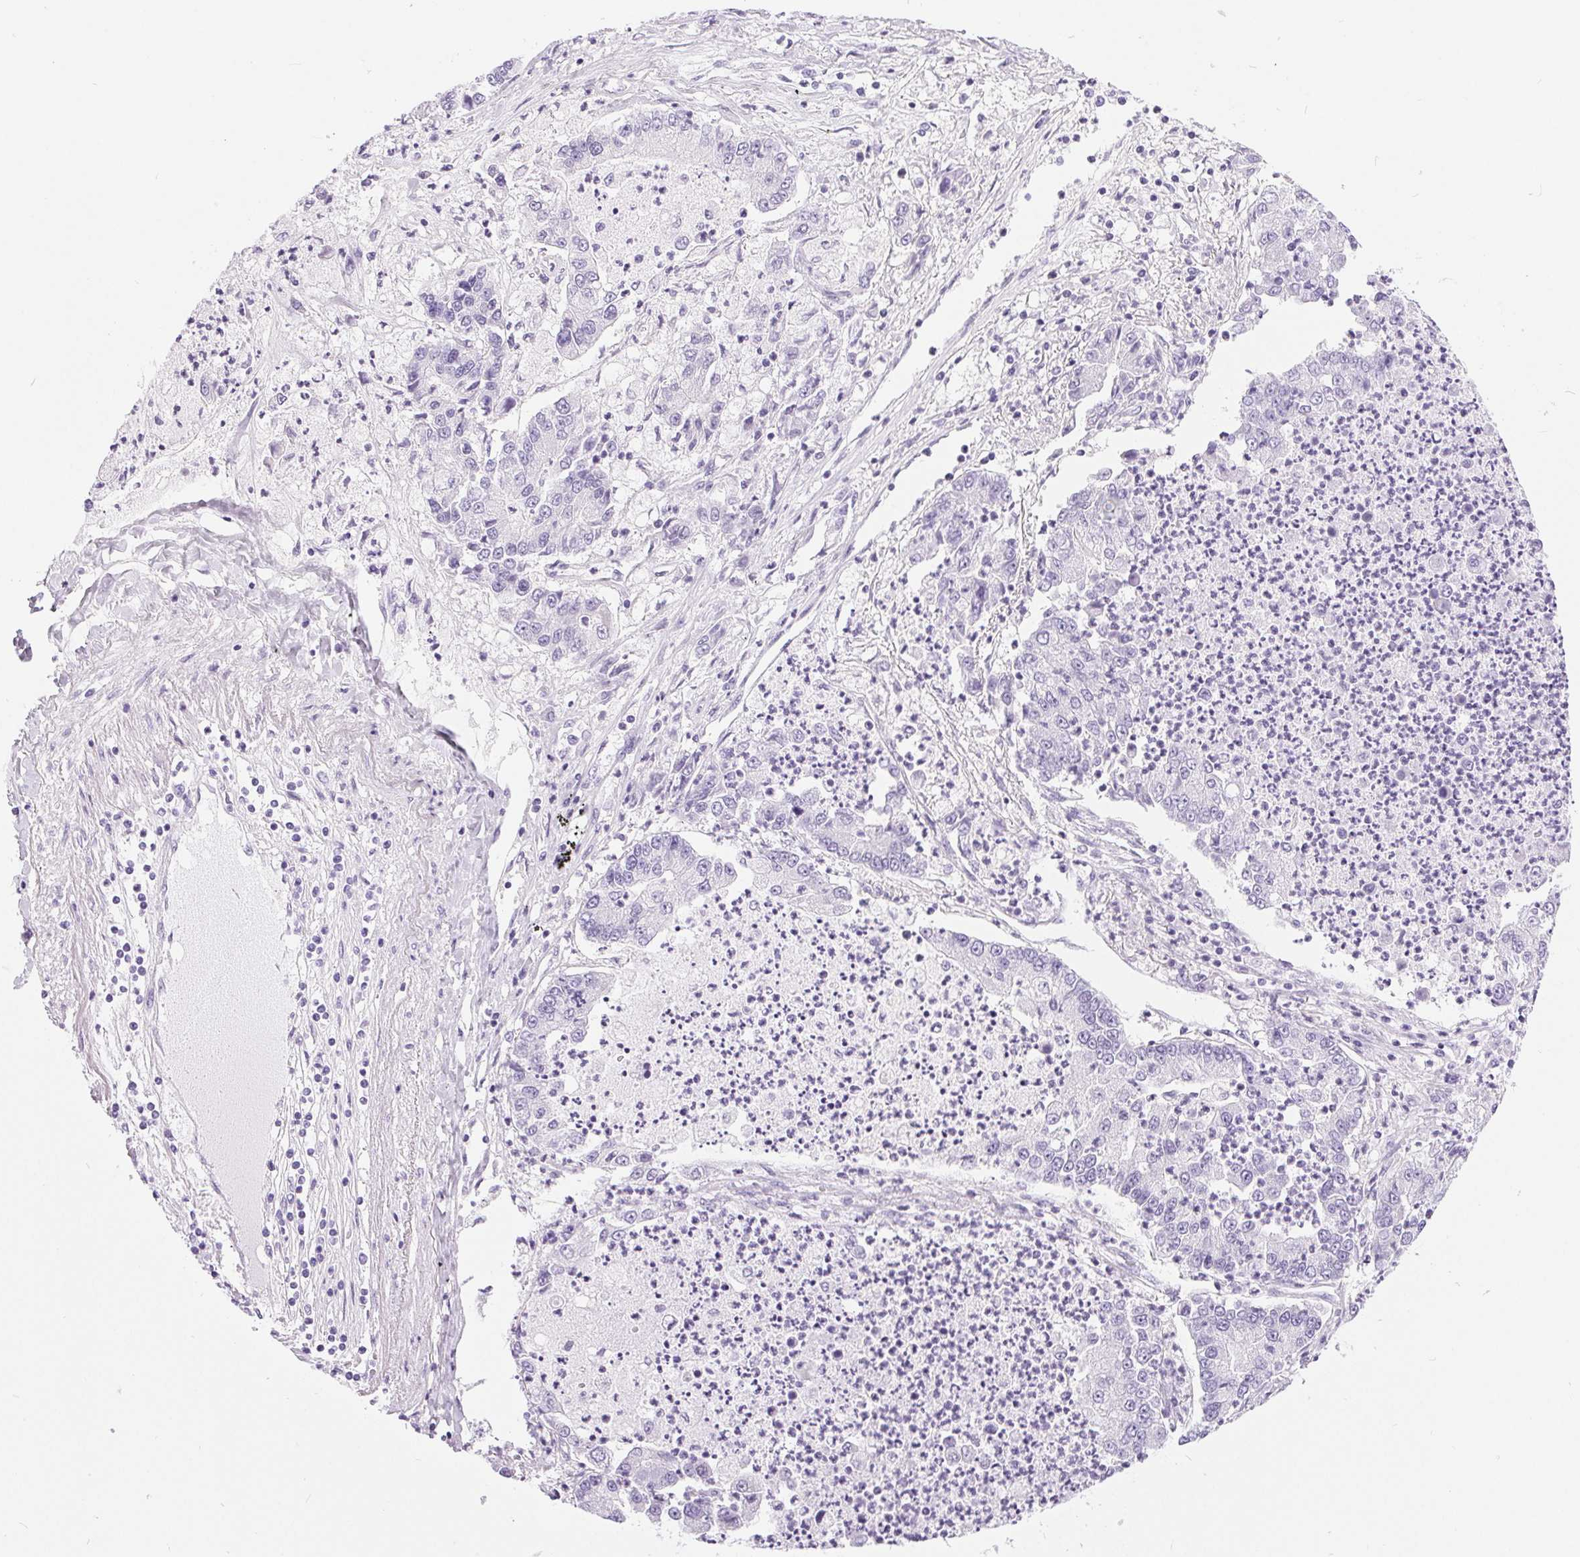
{"staining": {"intensity": "negative", "quantity": "none", "location": "none"}, "tissue": "lung cancer", "cell_type": "Tumor cells", "image_type": "cancer", "snomed": [{"axis": "morphology", "description": "Adenocarcinoma, NOS"}, {"axis": "topography", "description": "Lung"}], "caption": "Immunohistochemistry (IHC) micrograph of neoplastic tissue: lung adenocarcinoma stained with DAB (3,3'-diaminobenzidine) reveals no significant protein positivity in tumor cells. (Brightfield microscopy of DAB (3,3'-diaminobenzidine) immunohistochemistry (IHC) at high magnification).", "gene": "XDH", "patient": {"sex": "female", "age": 57}}